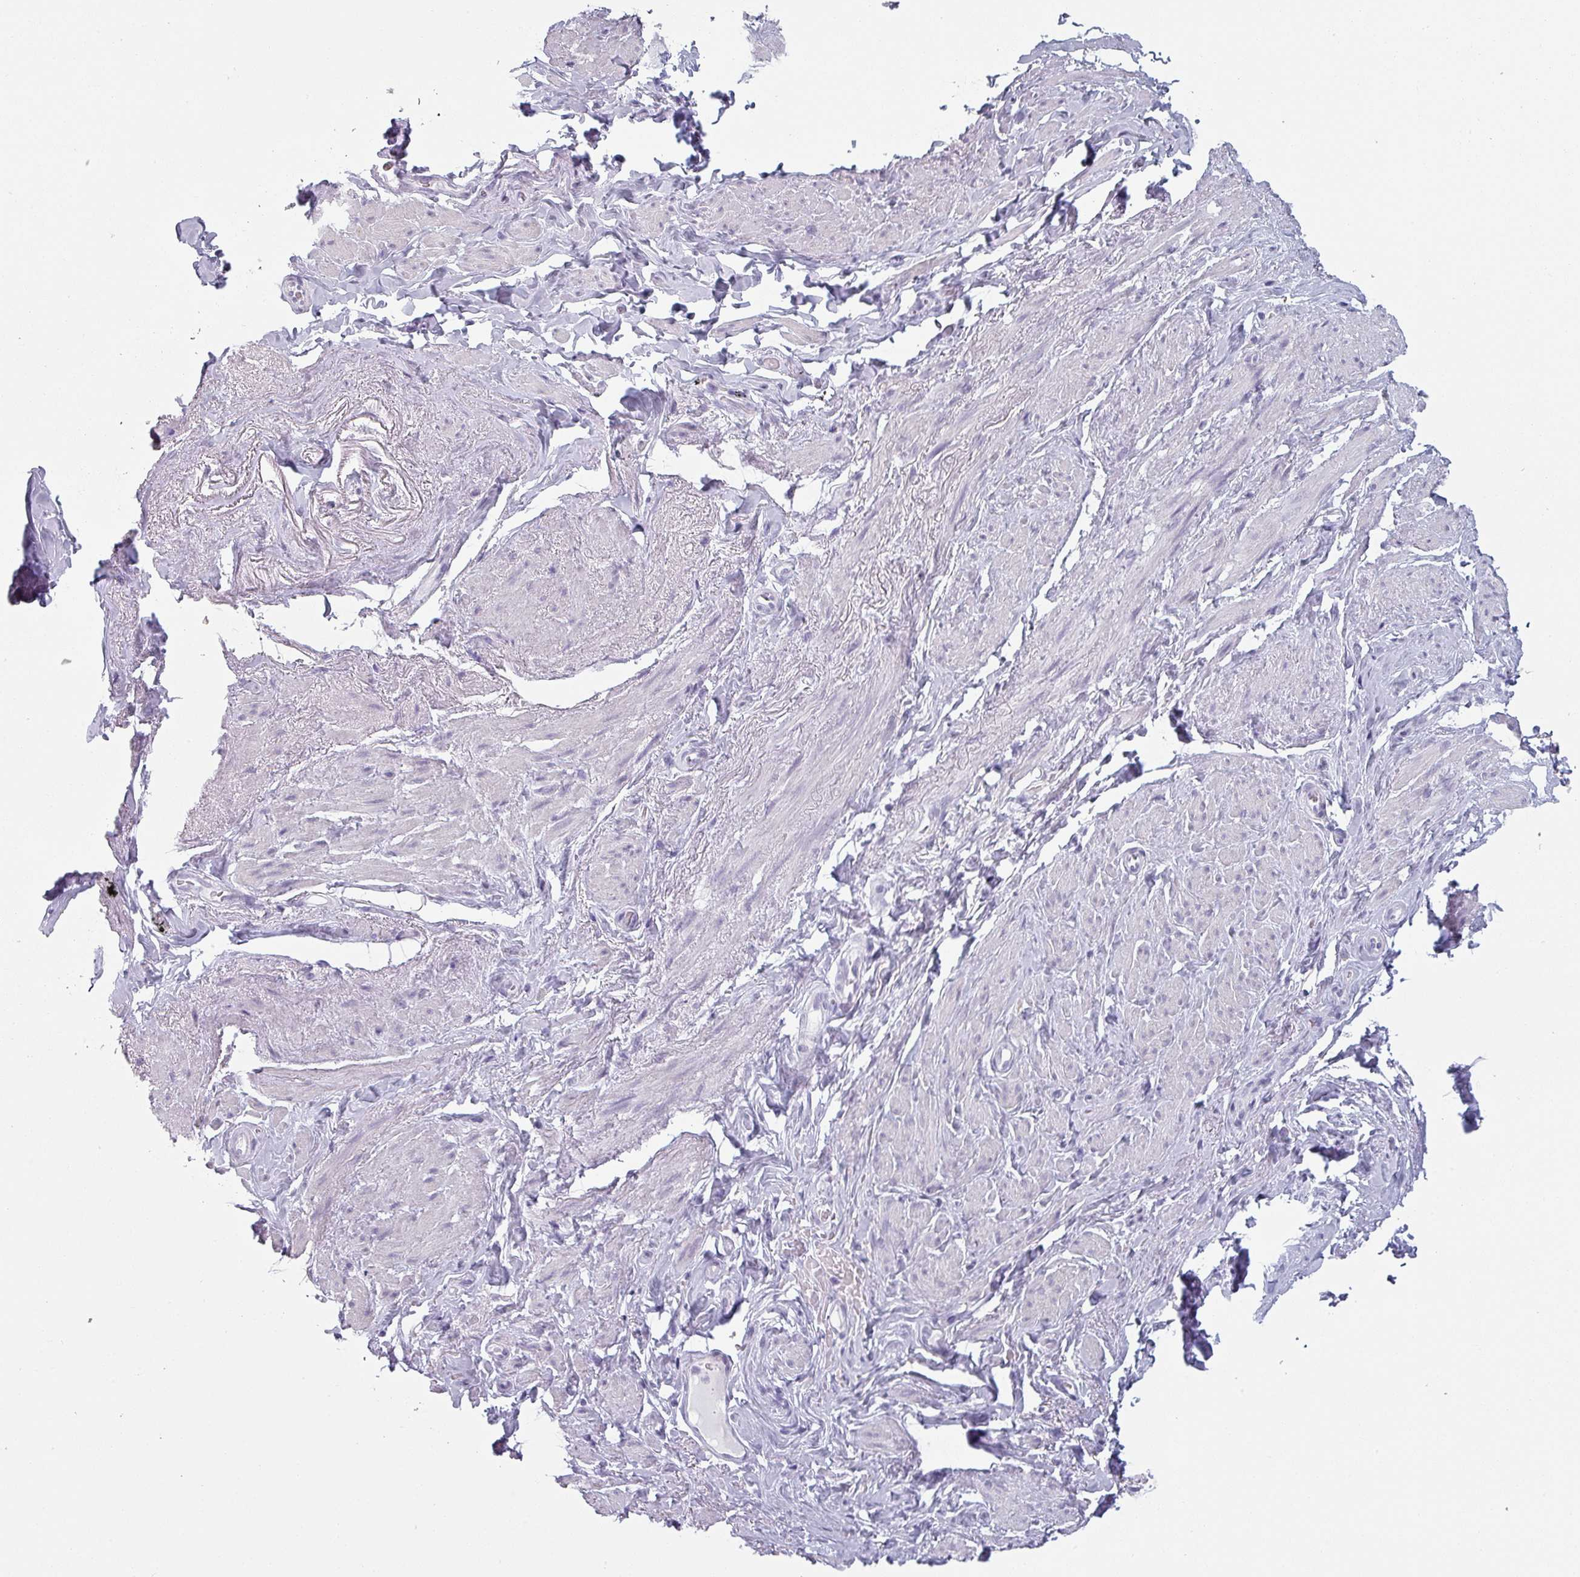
{"staining": {"intensity": "negative", "quantity": "none", "location": "none"}, "tissue": "smooth muscle", "cell_type": "Smooth muscle cells", "image_type": "normal", "snomed": [{"axis": "morphology", "description": "Normal tissue, NOS"}, {"axis": "topography", "description": "Smooth muscle"}, {"axis": "topography", "description": "Peripheral nerve tissue"}], "caption": "The immunohistochemistry histopathology image has no significant expression in smooth muscle cells of smooth muscle.", "gene": "SFTPA1", "patient": {"sex": "male", "age": 69}}